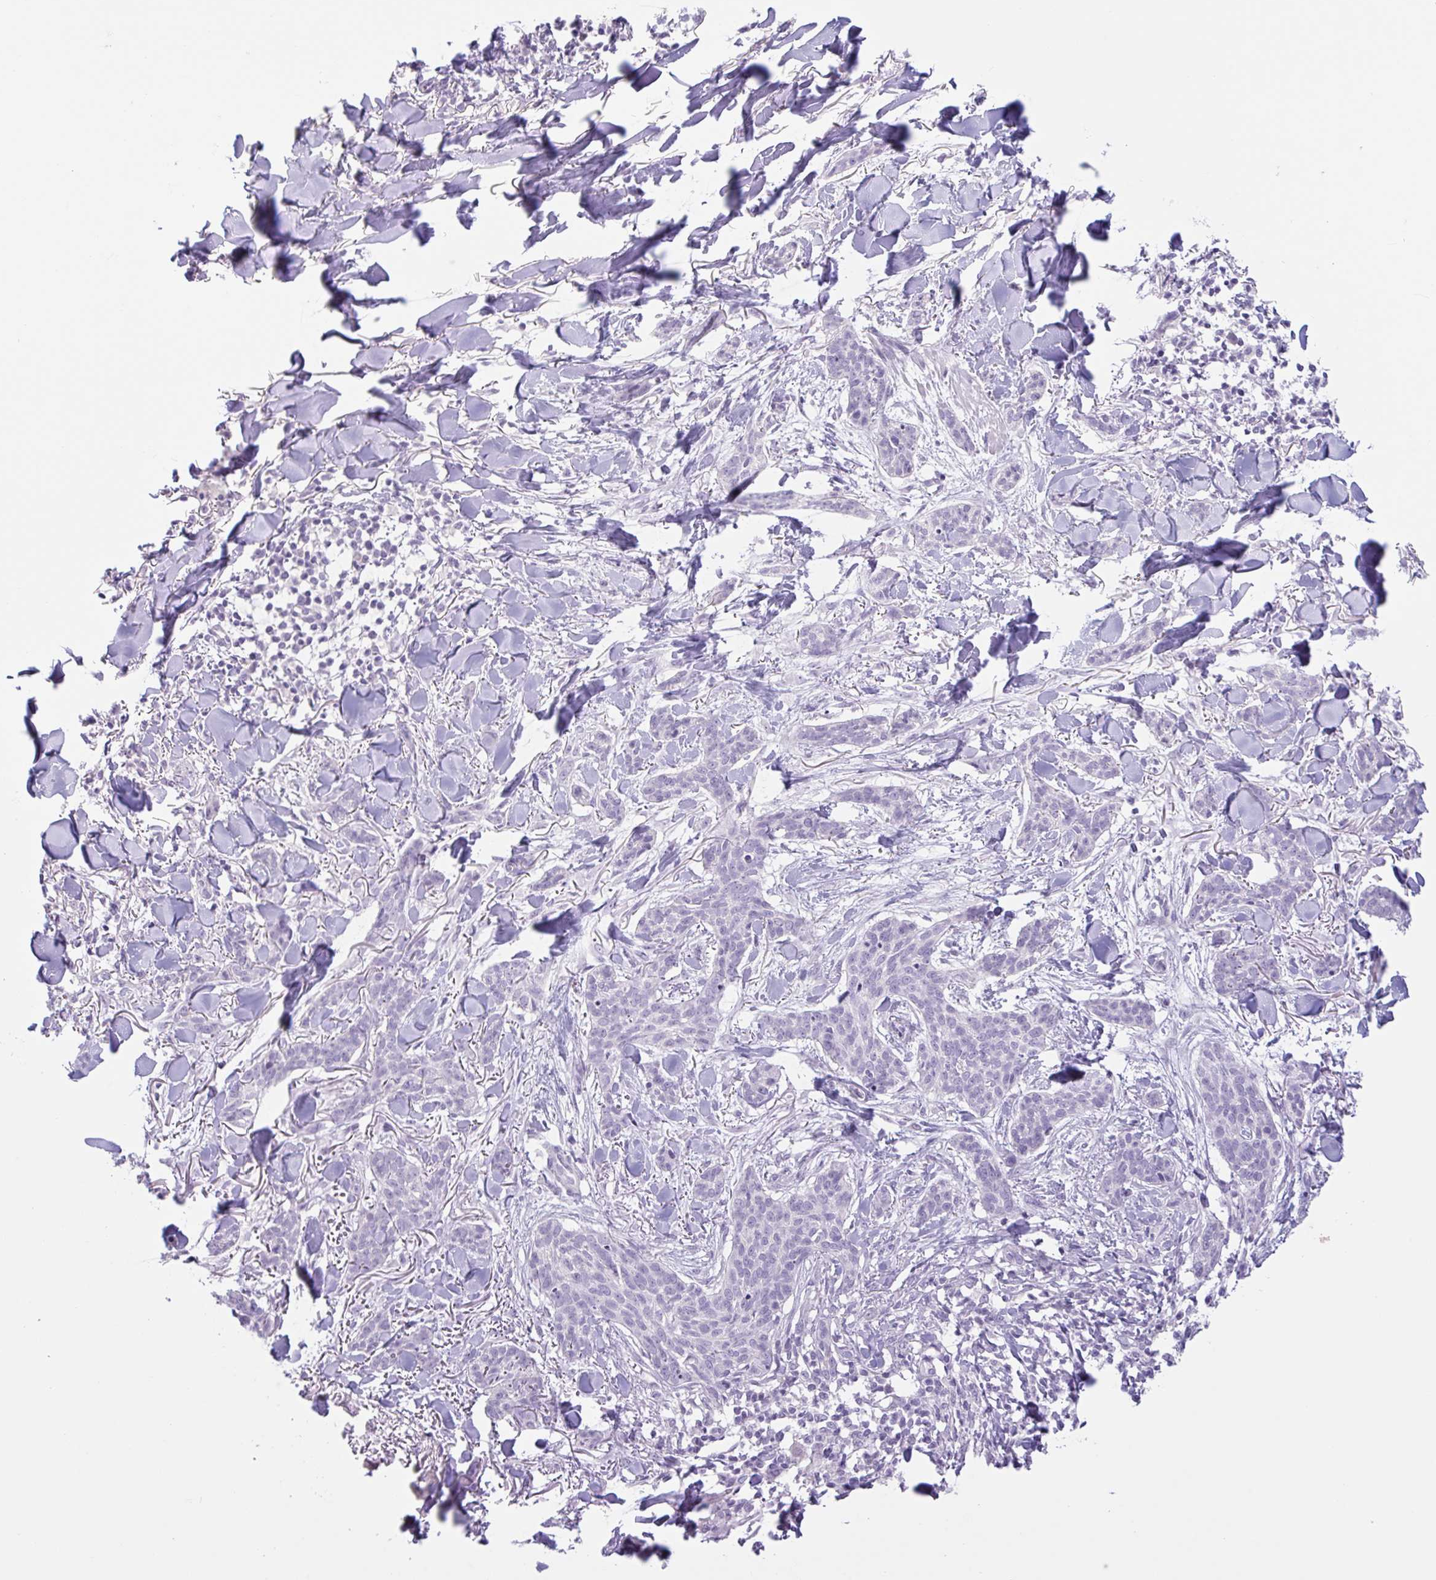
{"staining": {"intensity": "negative", "quantity": "none", "location": "none"}, "tissue": "skin cancer", "cell_type": "Tumor cells", "image_type": "cancer", "snomed": [{"axis": "morphology", "description": "Basal cell carcinoma"}, {"axis": "topography", "description": "Skin"}], "caption": "Tumor cells show no significant positivity in skin cancer (basal cell carcinoma). Brightfield microscopy of immunohistochemistry stained with DAB (3,3'-diaminobenzidine) (brown) and hematoxylin (blue), captured at high magnification.", "gene": "CTSE", "patient": {"sex": "male", "age": 52}}